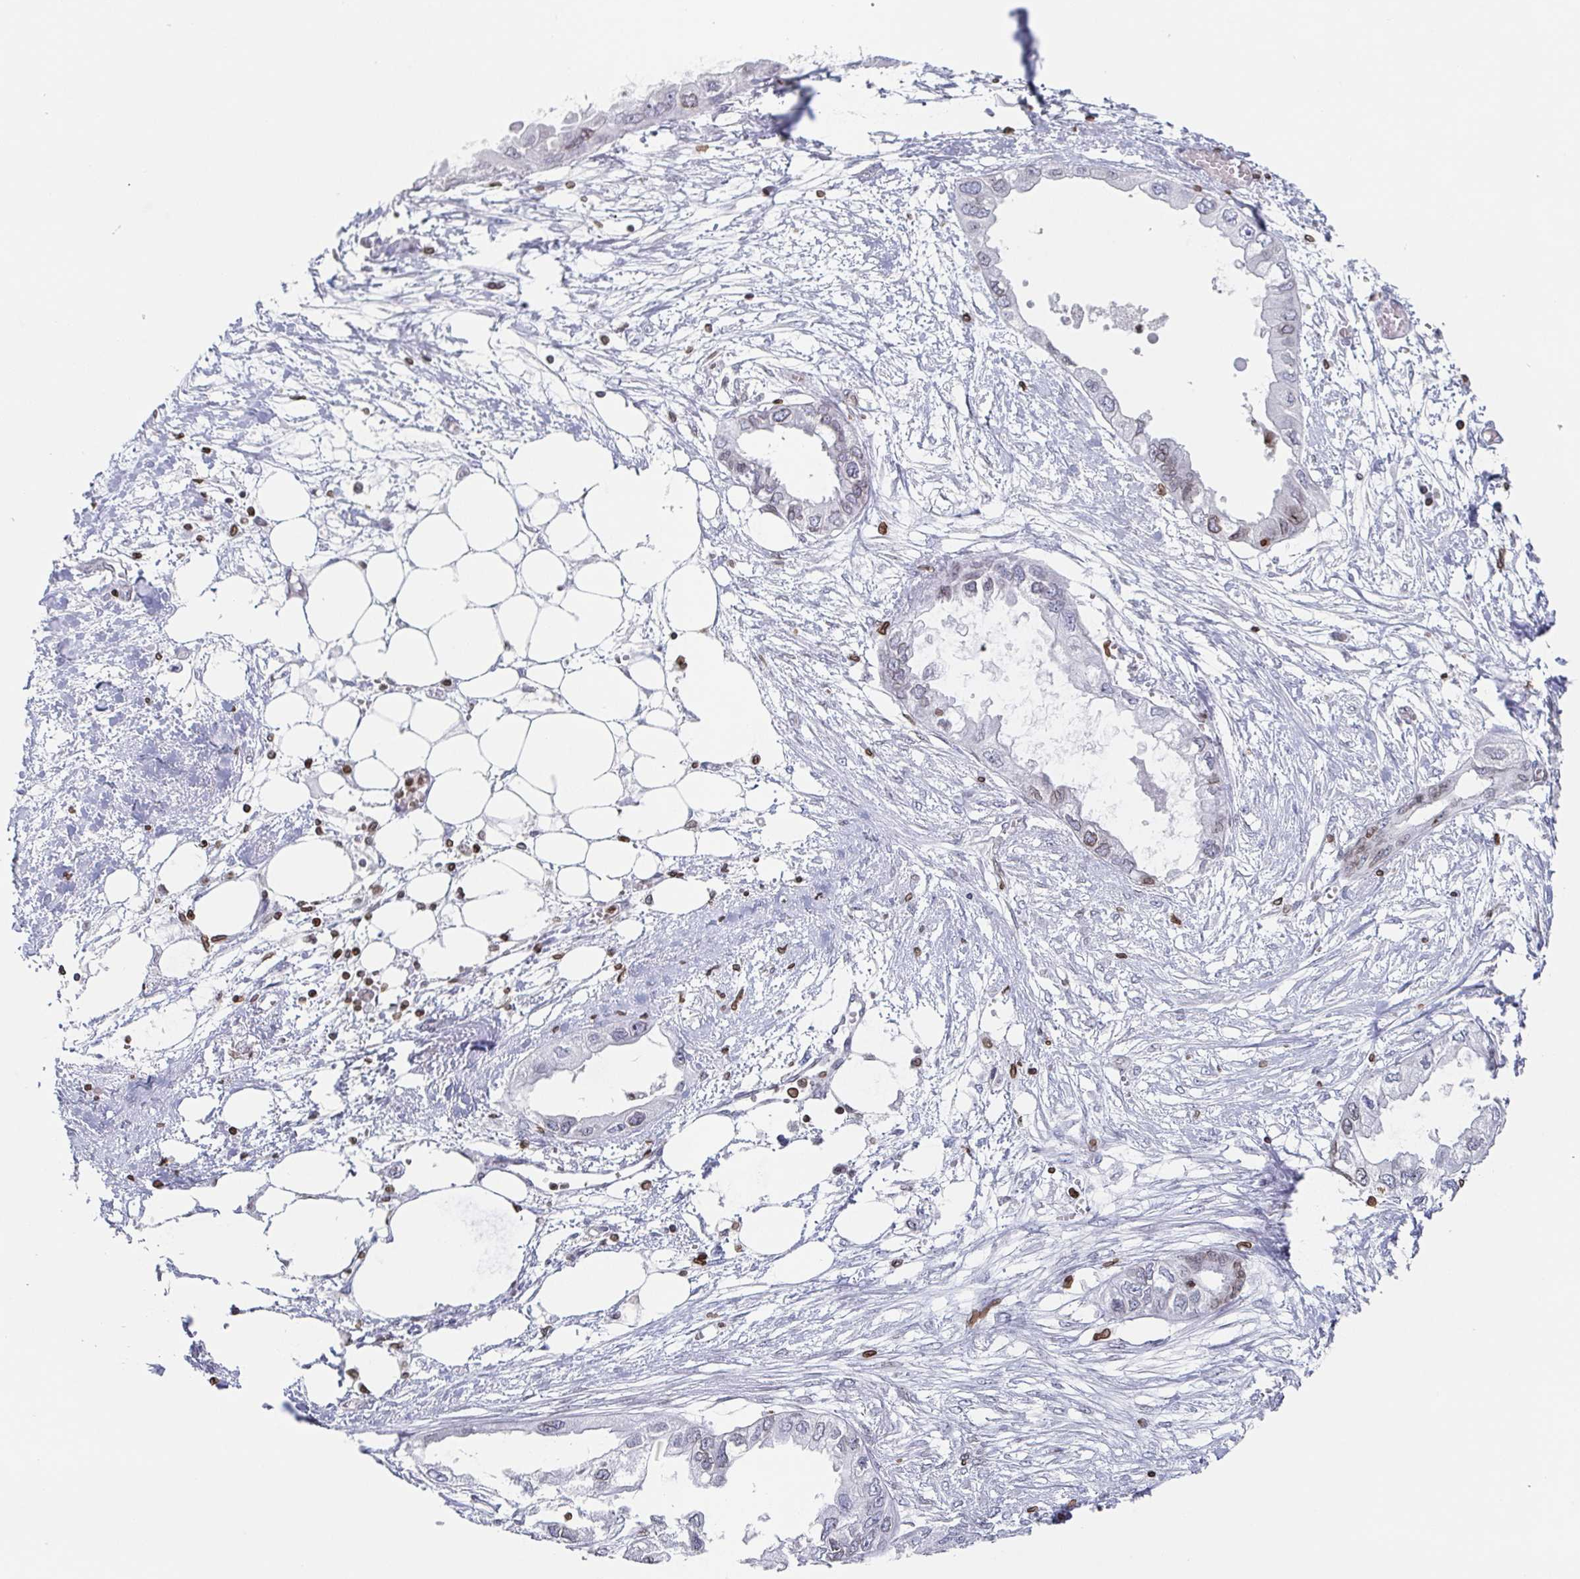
{"staining": {"intensity": "negative", "quantity": "none", "location": "none"}, "tissue": "endometrial cancer", "cell_type": "Tumor cells", "image_type": "cancer", "snomed": [{"axis": "morphology", "description": "Adenocarcinoma, NOS"}, {"axis": "morphology", "description": "Adenocarcinoma, metastatic, NOS"}, {"axis": "topography", "description": "Adipose tissue"}, {"axis": "topography", "description": "Endometrium"}], "caption": "IHC of endometrial adenocarcinoma reveals no staining in tumor cells.", "gene": "BTBD7", "patient": {"sex": "female", "age": 67}}